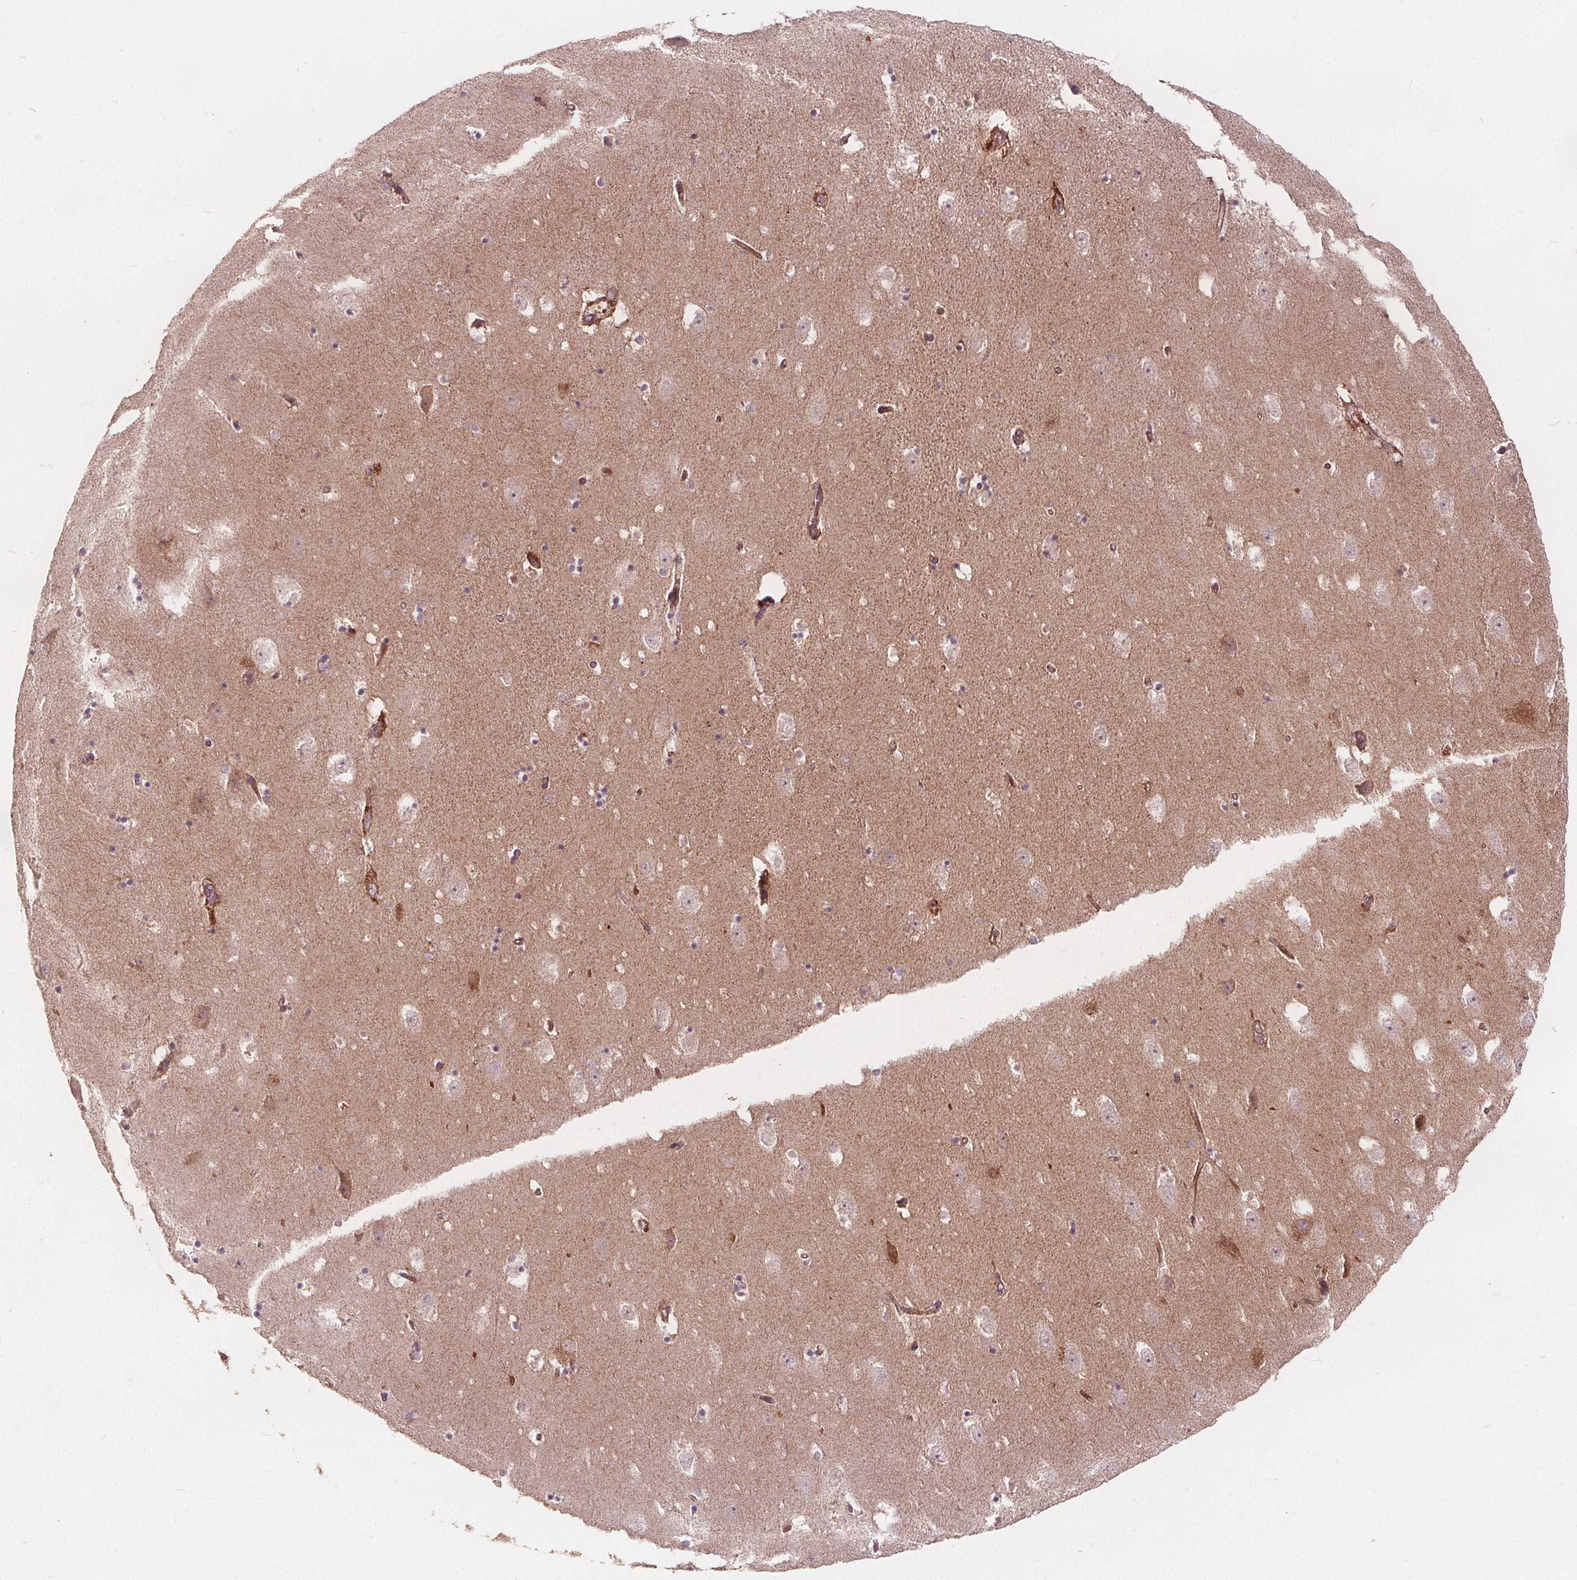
{"staining": {"intensity": "negative", "quantity": "none", "location": "none"}, "tissue": "hippocampus", "cell_type": "Glial cells", "image_type": "normal", "snomed": [{"axis": "morphology", "description": "Normal tissue, NOS"}, {"axis": "topography", "description": "Hippocampus"}], "caption": "An immunohistochemistry histopathology image of benign hippocampus is shown. There is no staining in glial cells of hippocampus. Nuclei are stained in blue.", "gene": "PTPRT", "patient": {"sex": "male", "age": 58}}